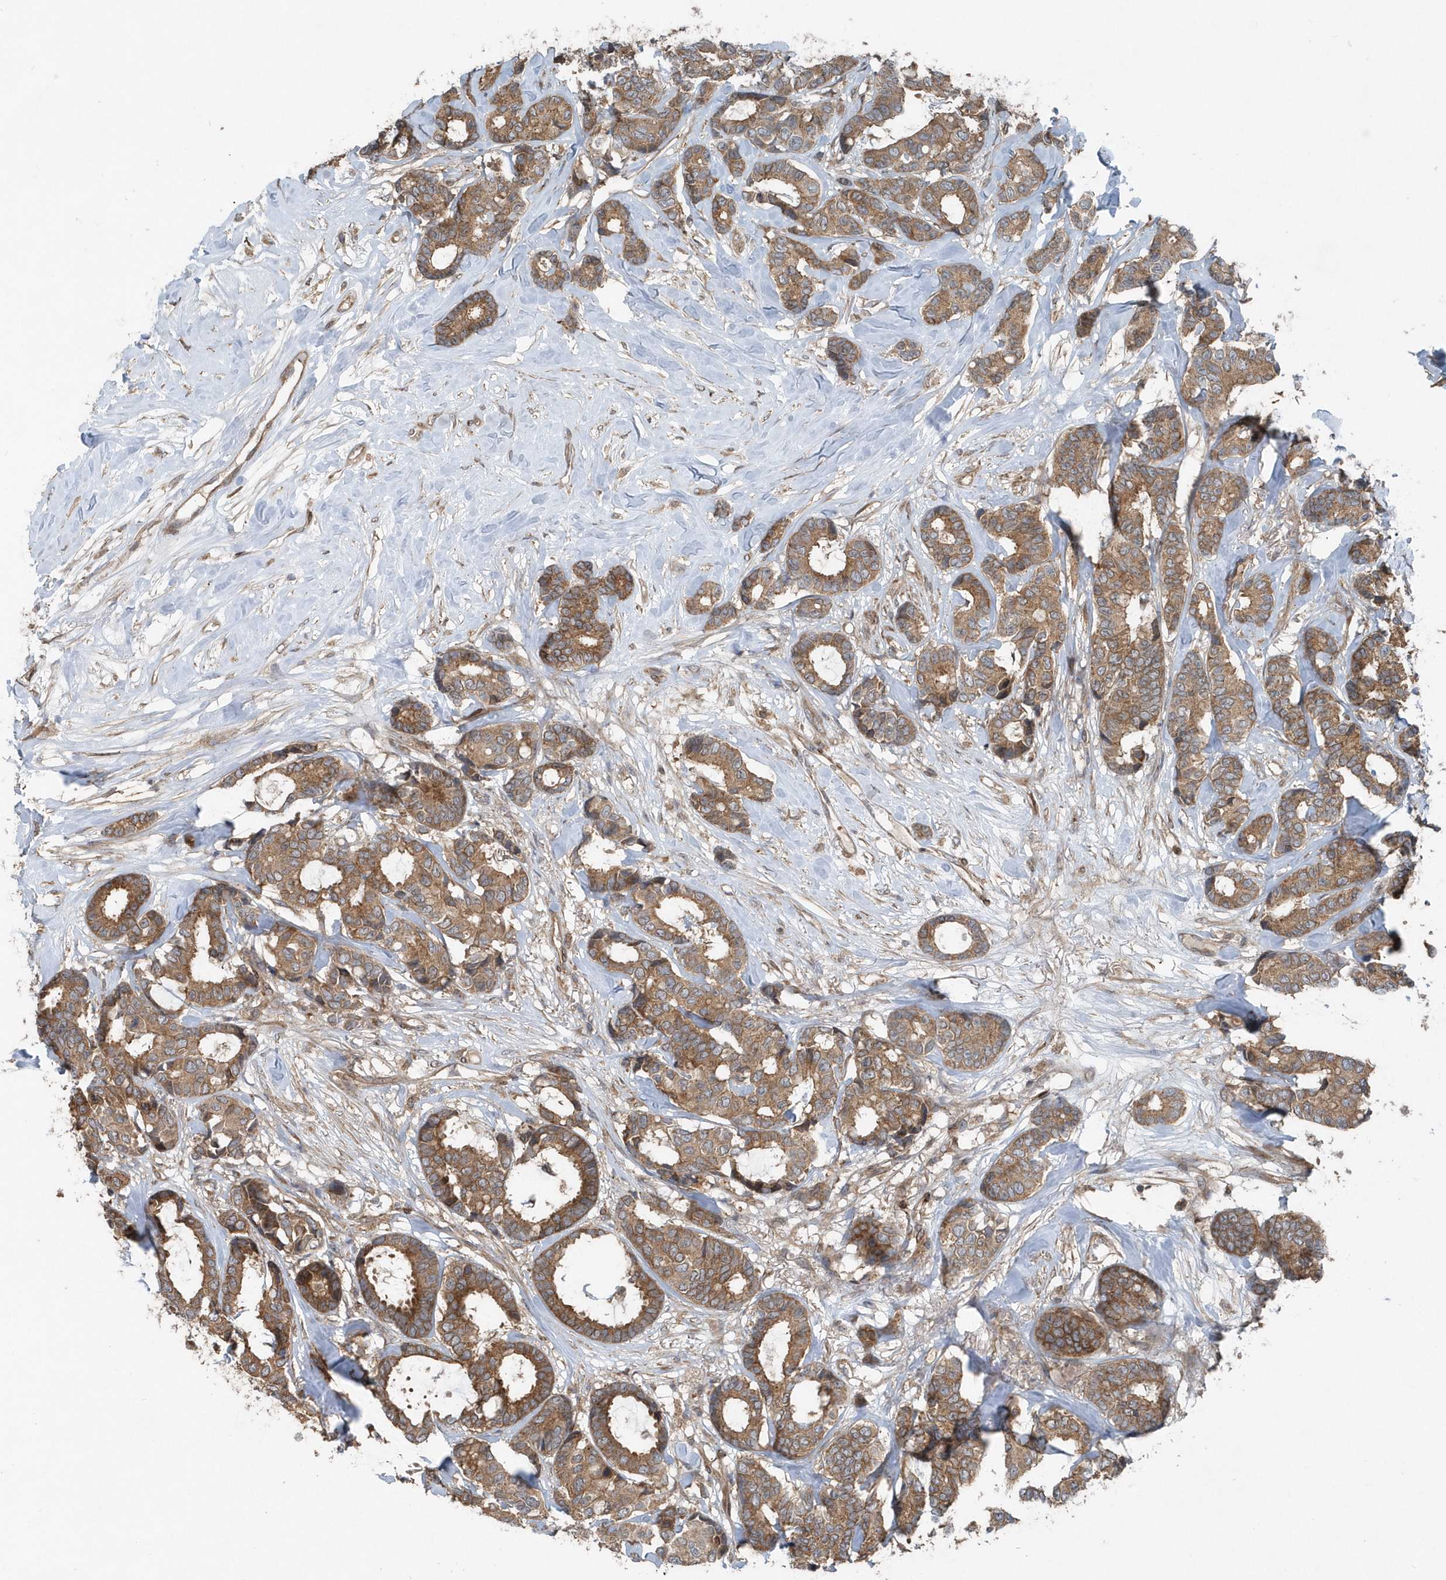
{"staining": {"intensity": "moderate", "quantity": ">75%", "location": "cytoplasmic/membranous"}, "tissue": "breast cancer", "cell_type": "Tumor cells", "image_type": "cancer", "snomed": [{"axis": "morphology", "description": "Duct carcinoma"}, {"axis": "topography", "description": "Breast"}], "caption": "The histopathology image reveals immunohistochemical staining of invasive ductal carcinoma (breast). There is moderate cytoplasmic/membranous expression is present in about >75% of tumor cells.", "gene": "MCC", "patient": {"sex": "female", "age": 87}}